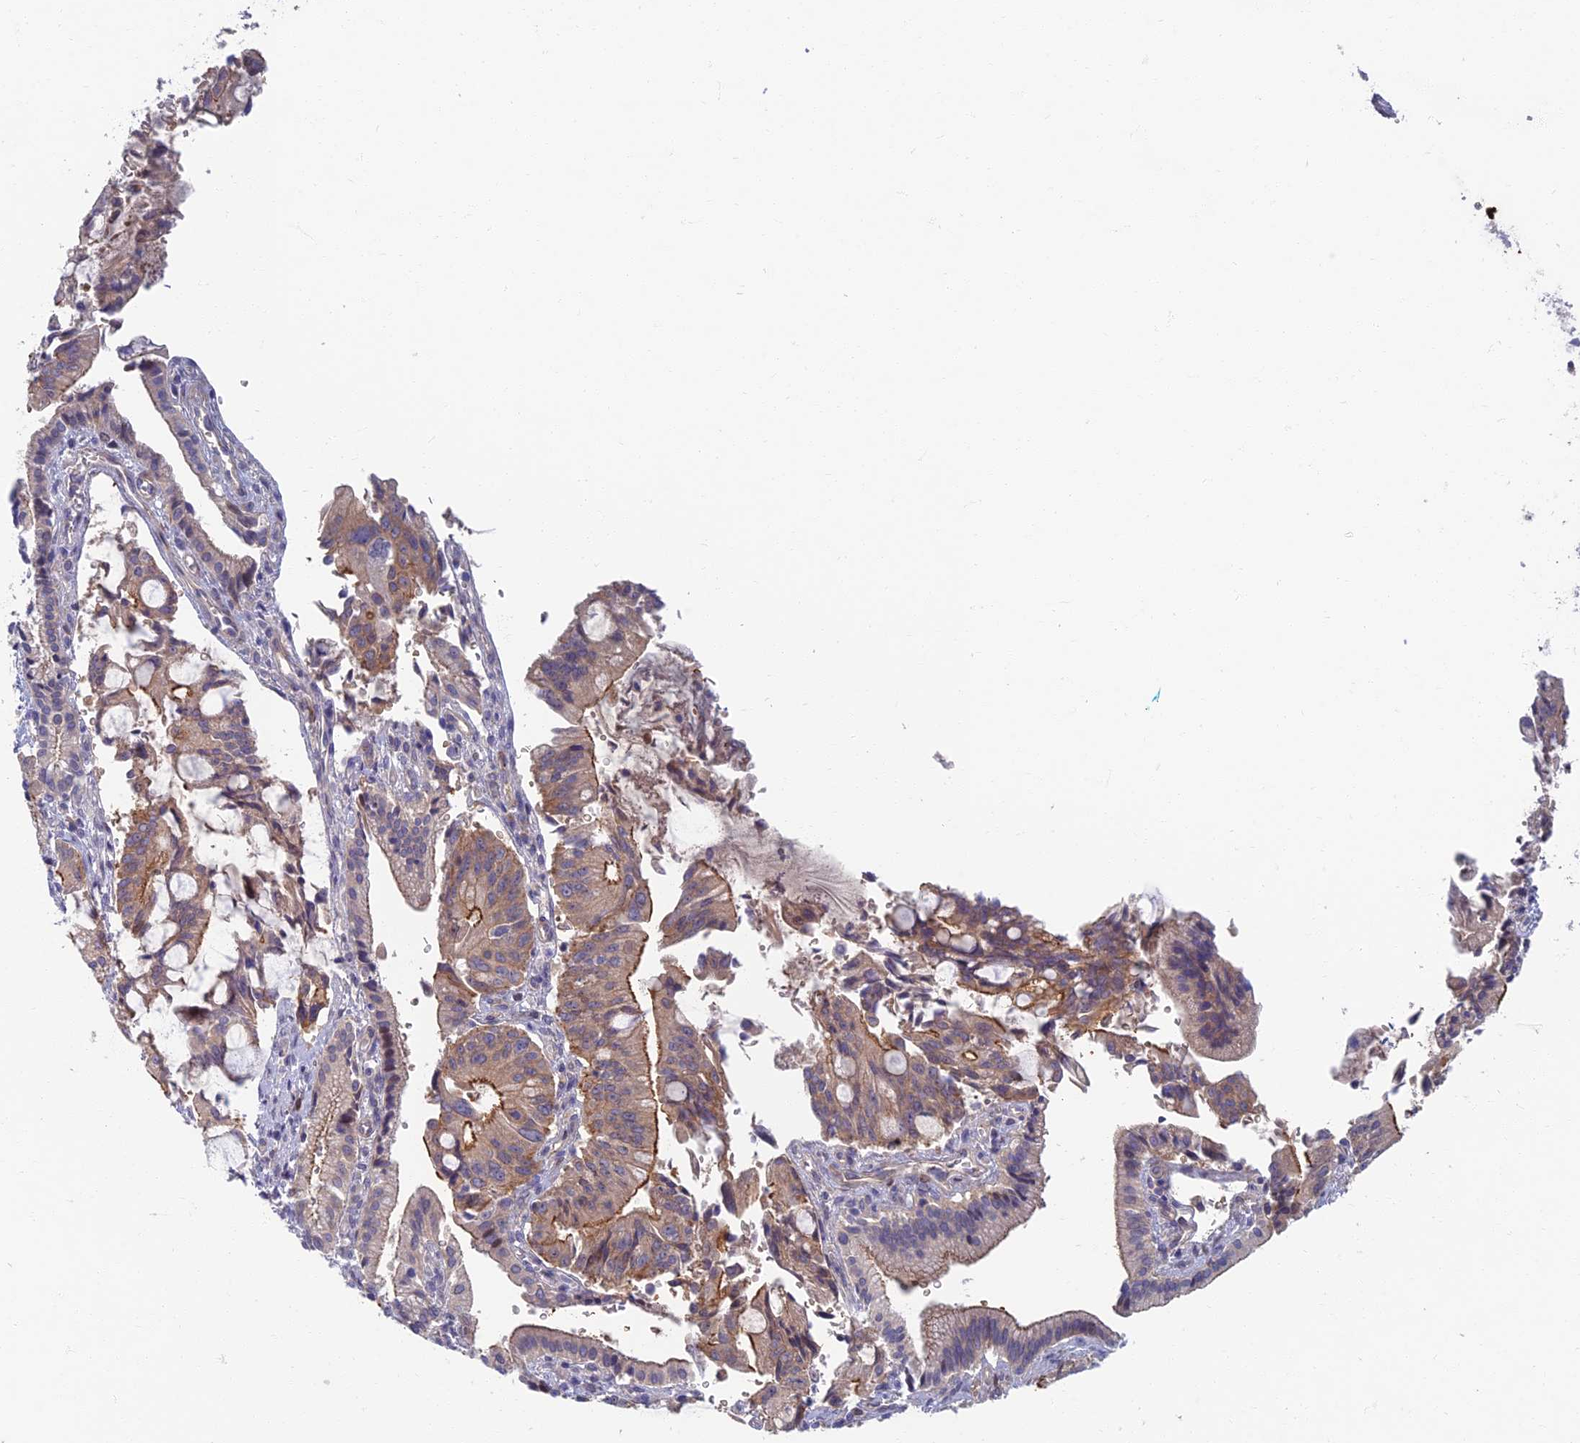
{"staining": {"intensity": "strong", "quantity": "25%-75%", "location": "cytoplasmic/membranous"}, "tissue": "pancreatic cancer", "cell_type": "Tumor cells", "image_type": "cancer", "snomed": [{"axis": "morphology", "description": "Adenocarcinoma, NOS"}, {"axis": "topography", "description": "Pancreas"}], "caption": "Immunohistochemical staining of human pancreatic cancer displays high levels of strong cytoplasmic/membranous protein staining in about 25%-75% of tumor cells.", "gene": "RHBDL2", "patient": {"sex": "male", "age": 68}}